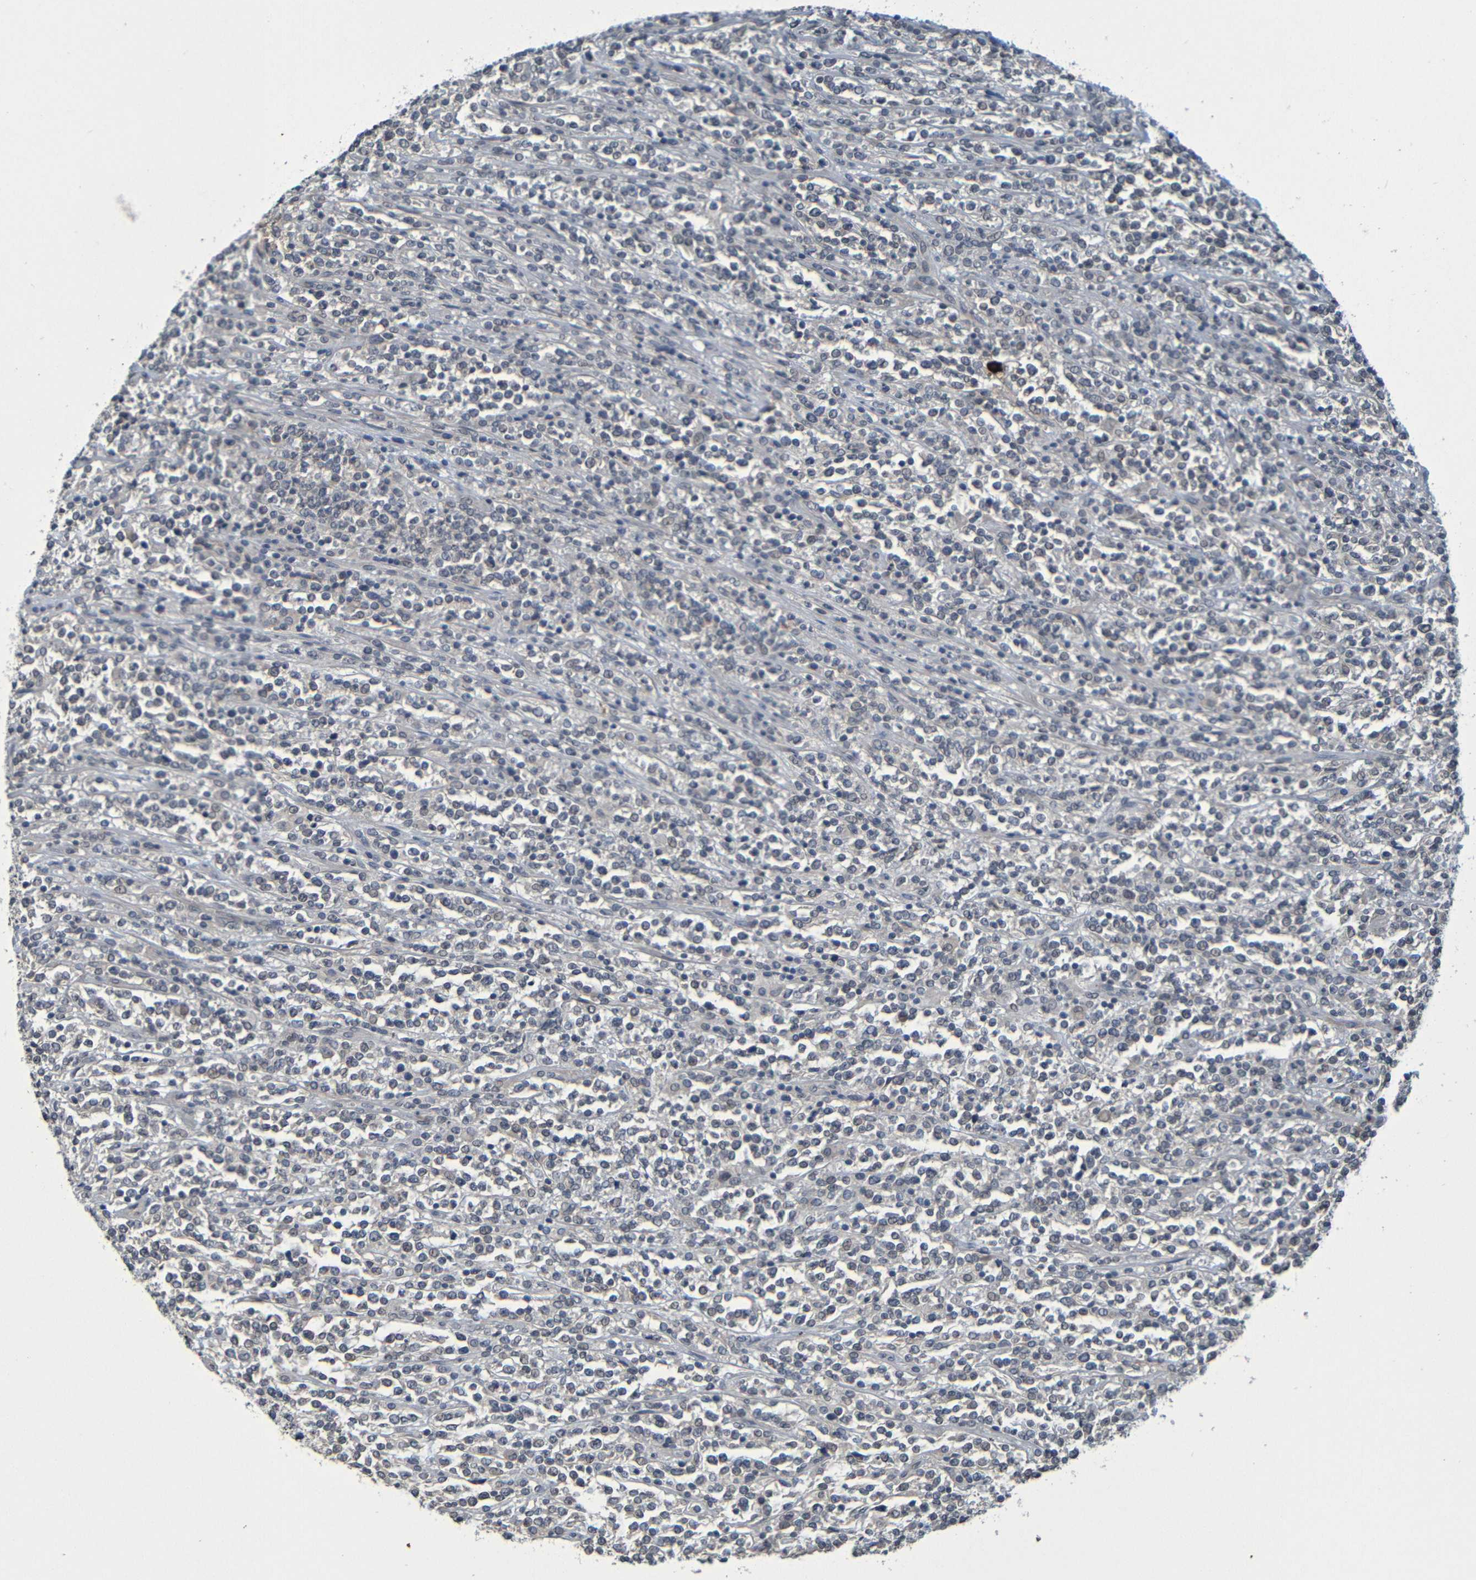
{"staining": {"intensity": "negative", "quantity": "none", "location": "none"}, "tissue": "lymphoma", "cell_type": "Tumor cells", "image_type": "cancer", "snomed": [{"axis": "morphology", "description": "Malignant lymphoma, non-Hodgkin's type, High grade"}, {"axis": "topography", "description": "Soft tissue"}], "caption": "Immunohistochemistry (IHC) photomicrograph of neoplastic tissue: human malignant lymphoma, non-Hodgkin's type (high-grade) stained with DAB (3,3'-diaminobenzidine) shows no significant protein staining in tumor cells. The staining is performed using DAB (3,3'-diaminobenzidine) brown chromogen with nuclei counter-stained in using hematoxylin.", "gene": "C3AR1", "patient": {"sex": "male", "age": 18}}